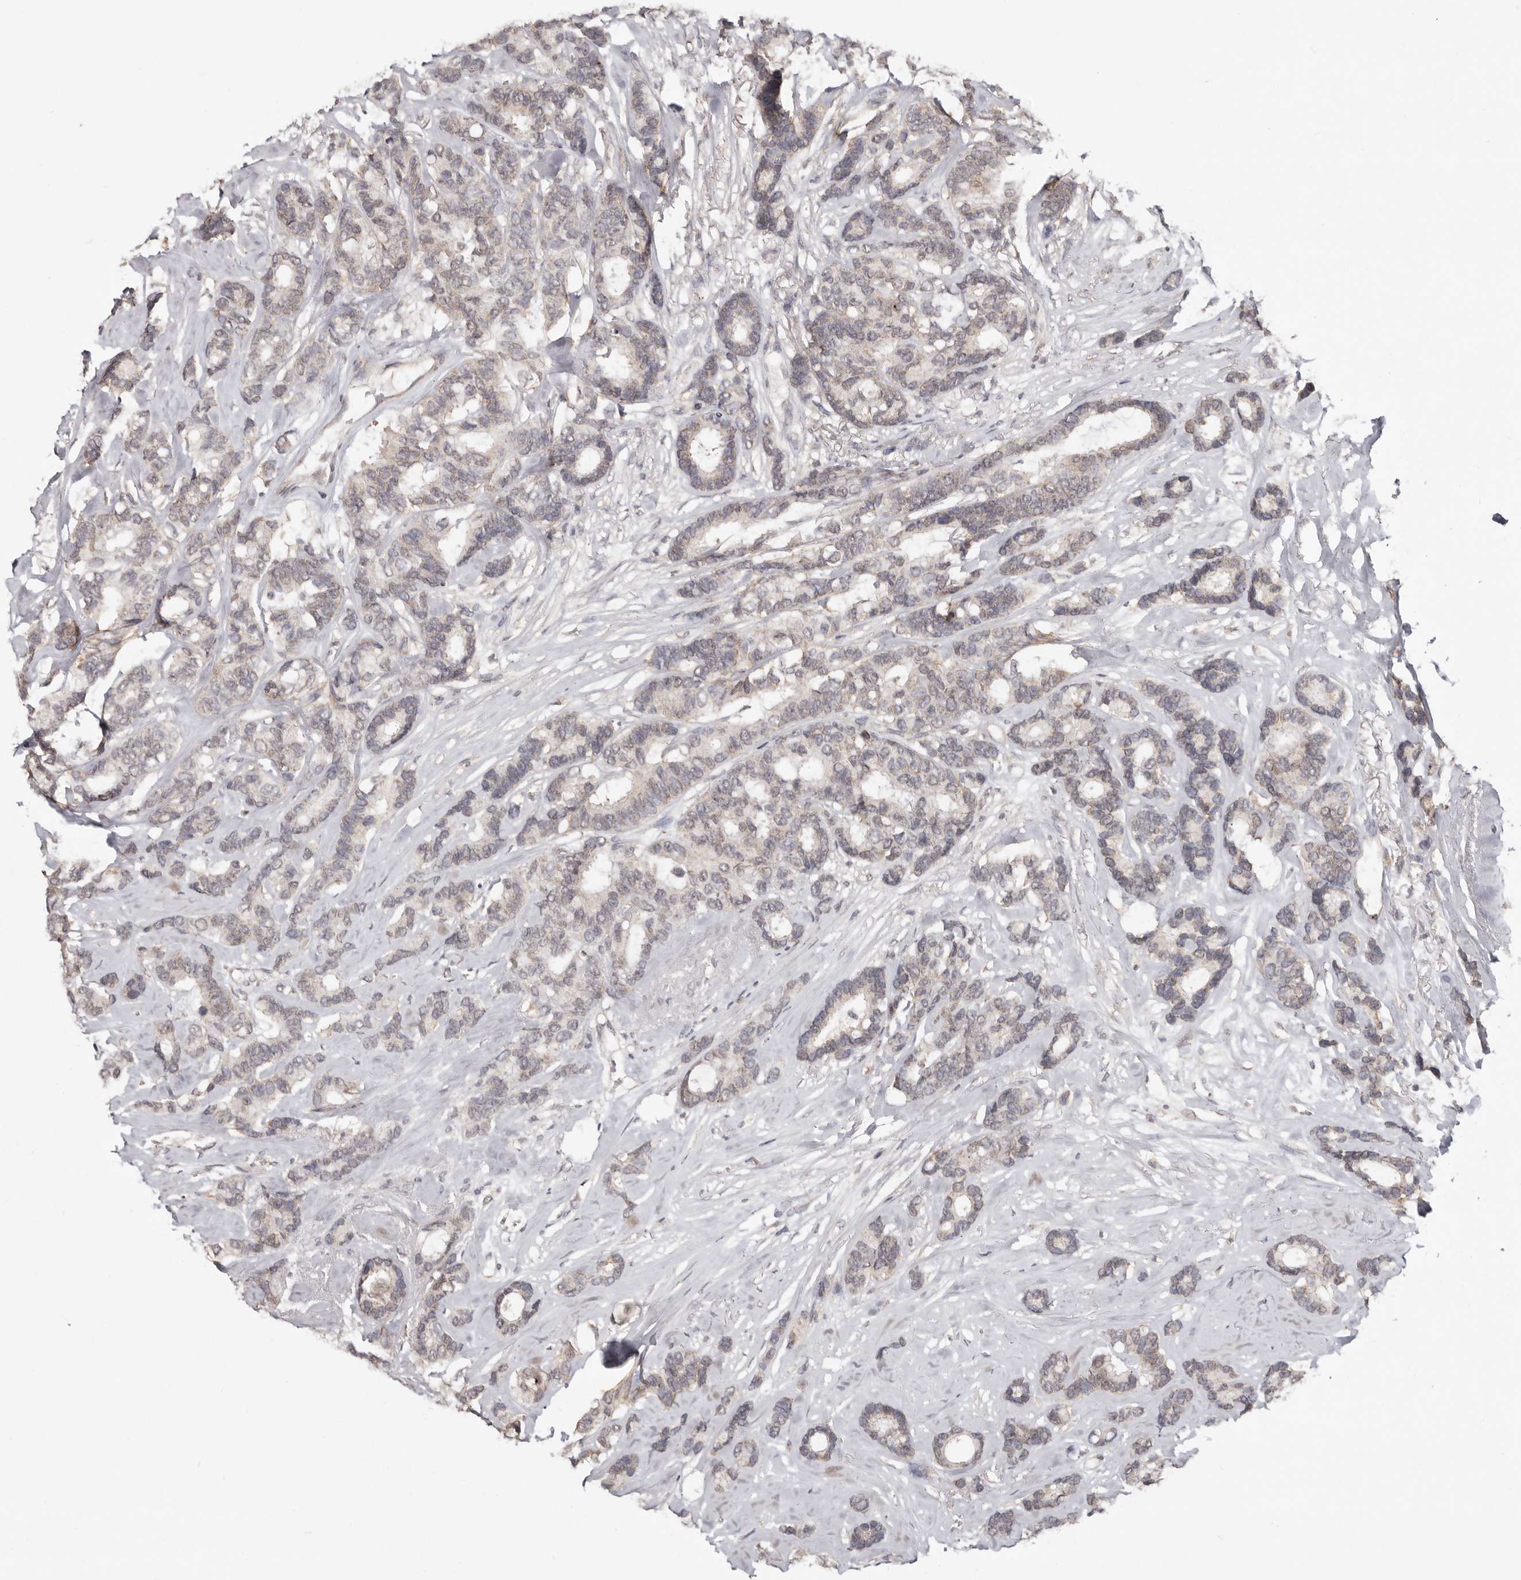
{"staining": {"intensity": "weak", "quantity": ">75%", "location": "cytoplasmic/membranous"}, "tissue": "breast cancer", "cell_type": "Tumor cells", "image_type": "cancer", "snomed": [{"axis": "morphology", "description": "Duct carcinoma"}, {"axis": "topography", "description": "Breast"}], "caption": "Human breast cancer stained for a protein (brown) displays weak cytoplasmic/membranous positive staining in approximately >75% of tumor cells.", "gene": "LINGO2", "patient": {"sex": "female", "age": 87}}